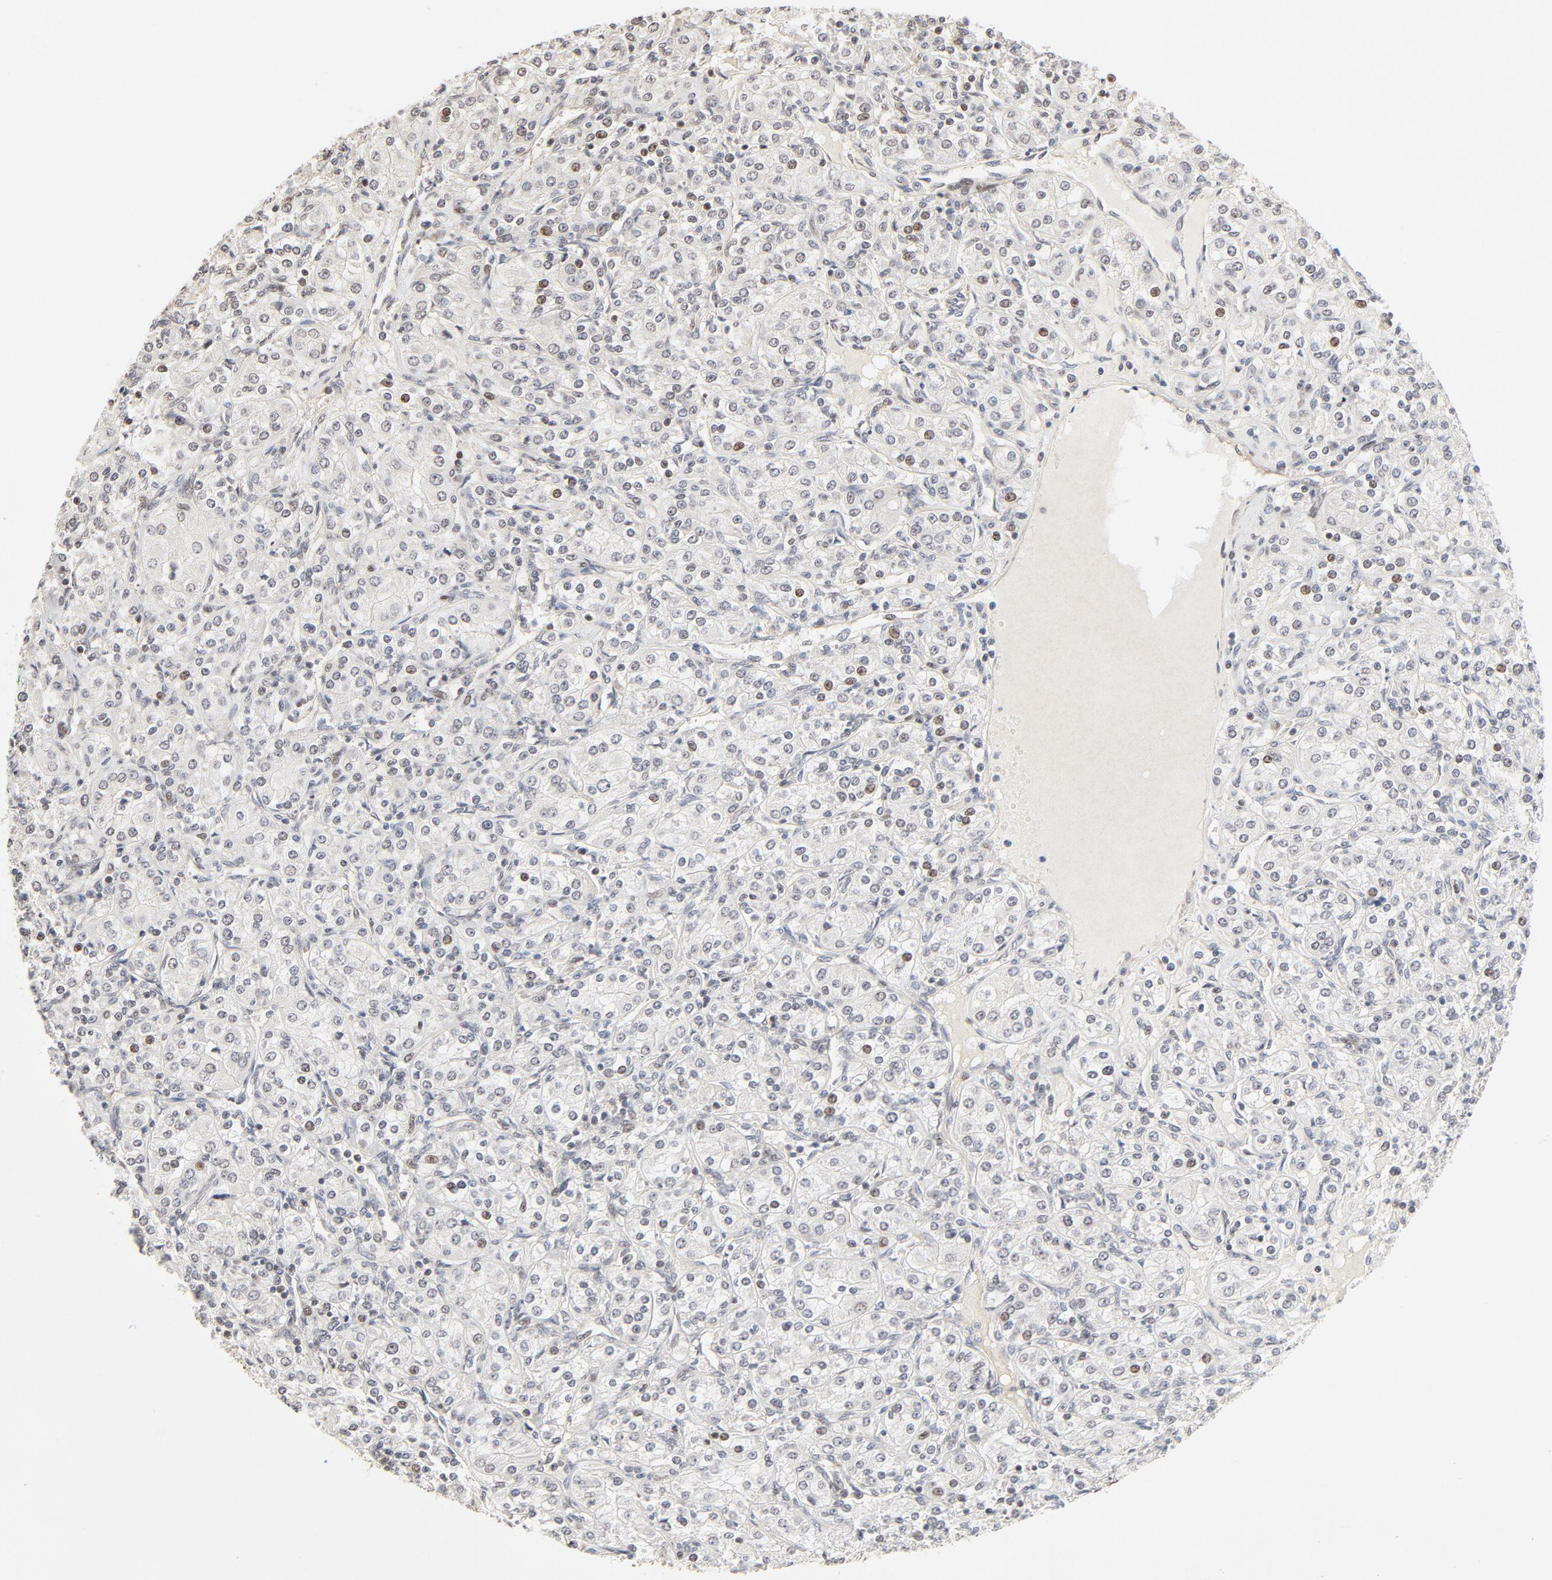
{"staining": {"intensity": "moderate", "quantity": "25%-75%", "location": "nuclear"}, "tissue": "renal cancer", "cell_type": "Tumor cells", "image_type": "cancer", "snomed": [{"axis": "morphology", "description": "Adenocarcinoma, NOS"}, {"axis": "topography", "description": "Kidney"}], "caption": "Moderate nuclear positivity for a protein is seen in about 25%-75% of tumor cells of renal cancer (adenocarcinoma) using immunohistochemistry (IHC).", "gene": "GTF2I", "patient": {"sex": "male", "age": 77}}